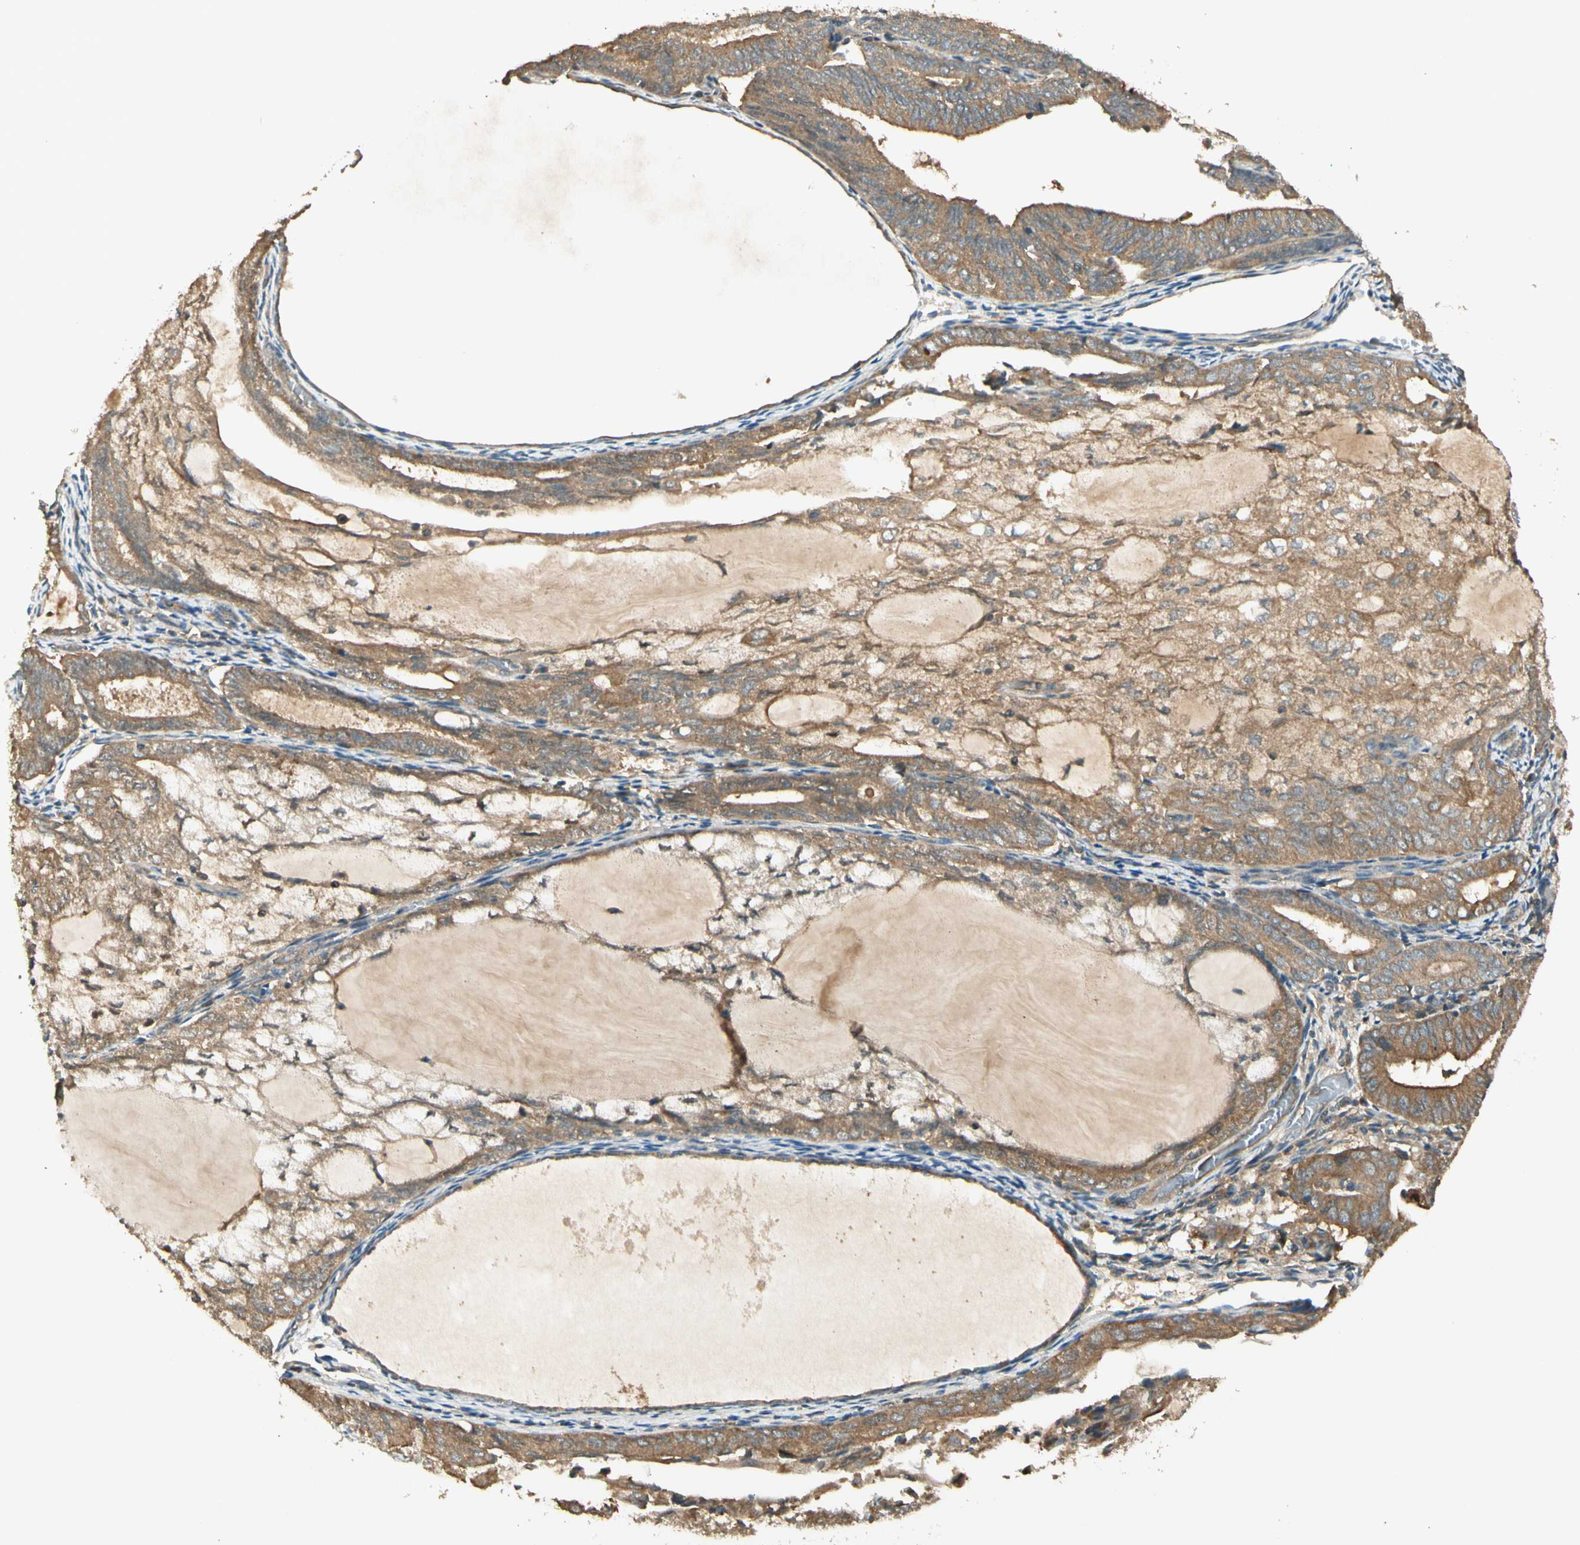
{"staining": {"intensity": "moderate", "quantity": ">75%", "location": "cytoplasmic/membranous"}, "tissue": "endometrial cancer", "cell_type": "Tumor cells", "image_type": "cancer", "snomed": [{"axis": "morphology", "description": "Adenocarcinoma, NOS"}, {"axis": "topography", "description": "Endometrium"}], "caption": "Adenocarcinoma (endometrial) stained for a protein (brown) displays moderate cytoplasmic/membranous positive staining in about >75% of tumor cells.", "gene": "PFDN5", "patient": {"sex": "female", "age": 81}}